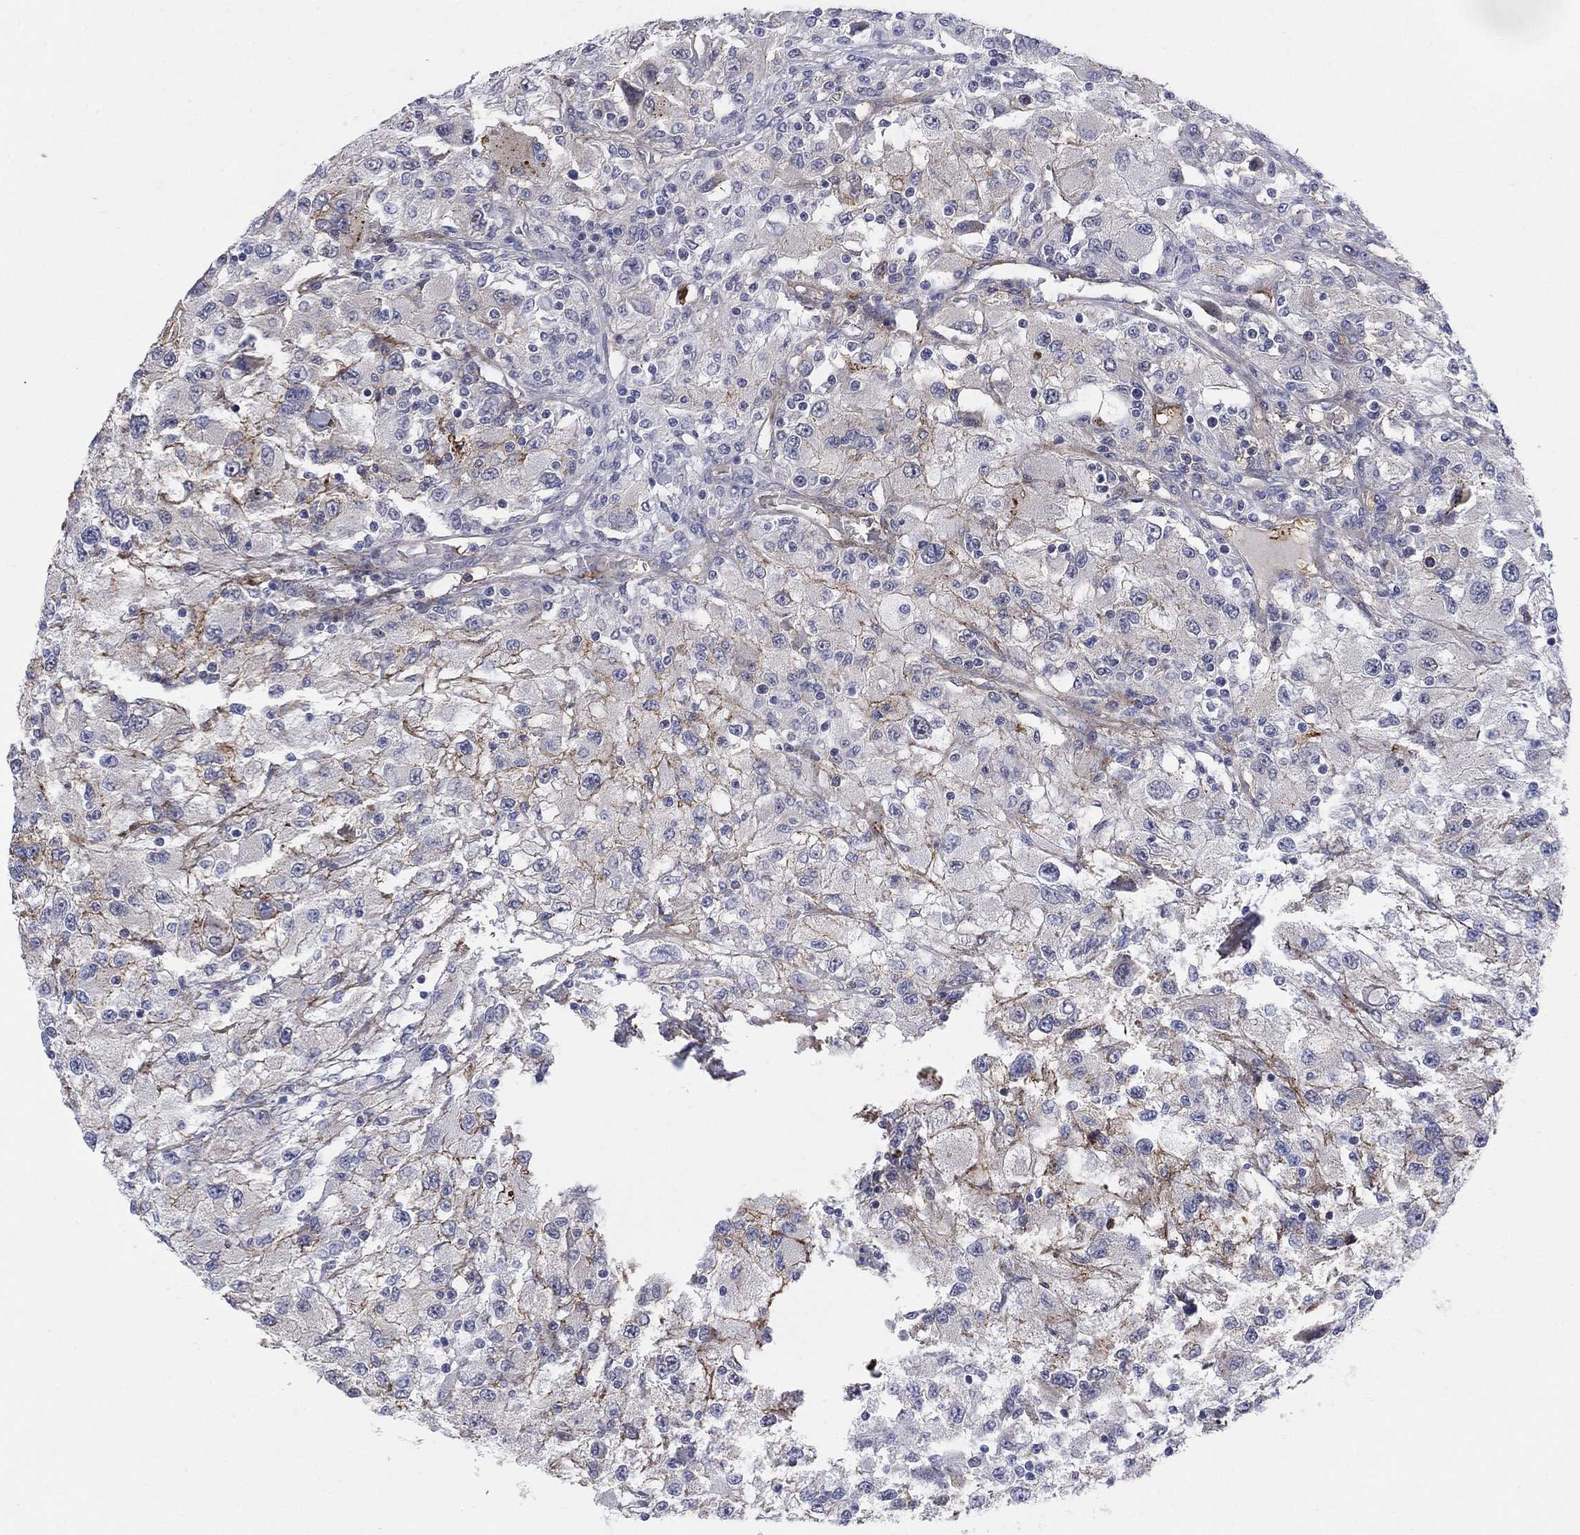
{"staining": {"intensity": "moderate", "quantity": "<25%", "location": "cytoplasmic/membranous"}, "tissue": "renal cancer", "cell_type": "Tumor cells", "image_type": "cancer", "snomed": [{"axis": "morphology", "description": "Adenocarcinoma, NOS"}, {"axis": "topography", "description": "Kidney"}], "caption": "IHC histopathology image of adenocarcinoma (renal) stained for a protein (brown), which shows low levels of moderate cytoplasmic/membranous positivity in about <25% of tumor cells.", "gene": "SDC1", "patient": {"sex": "female", "age": 67}}